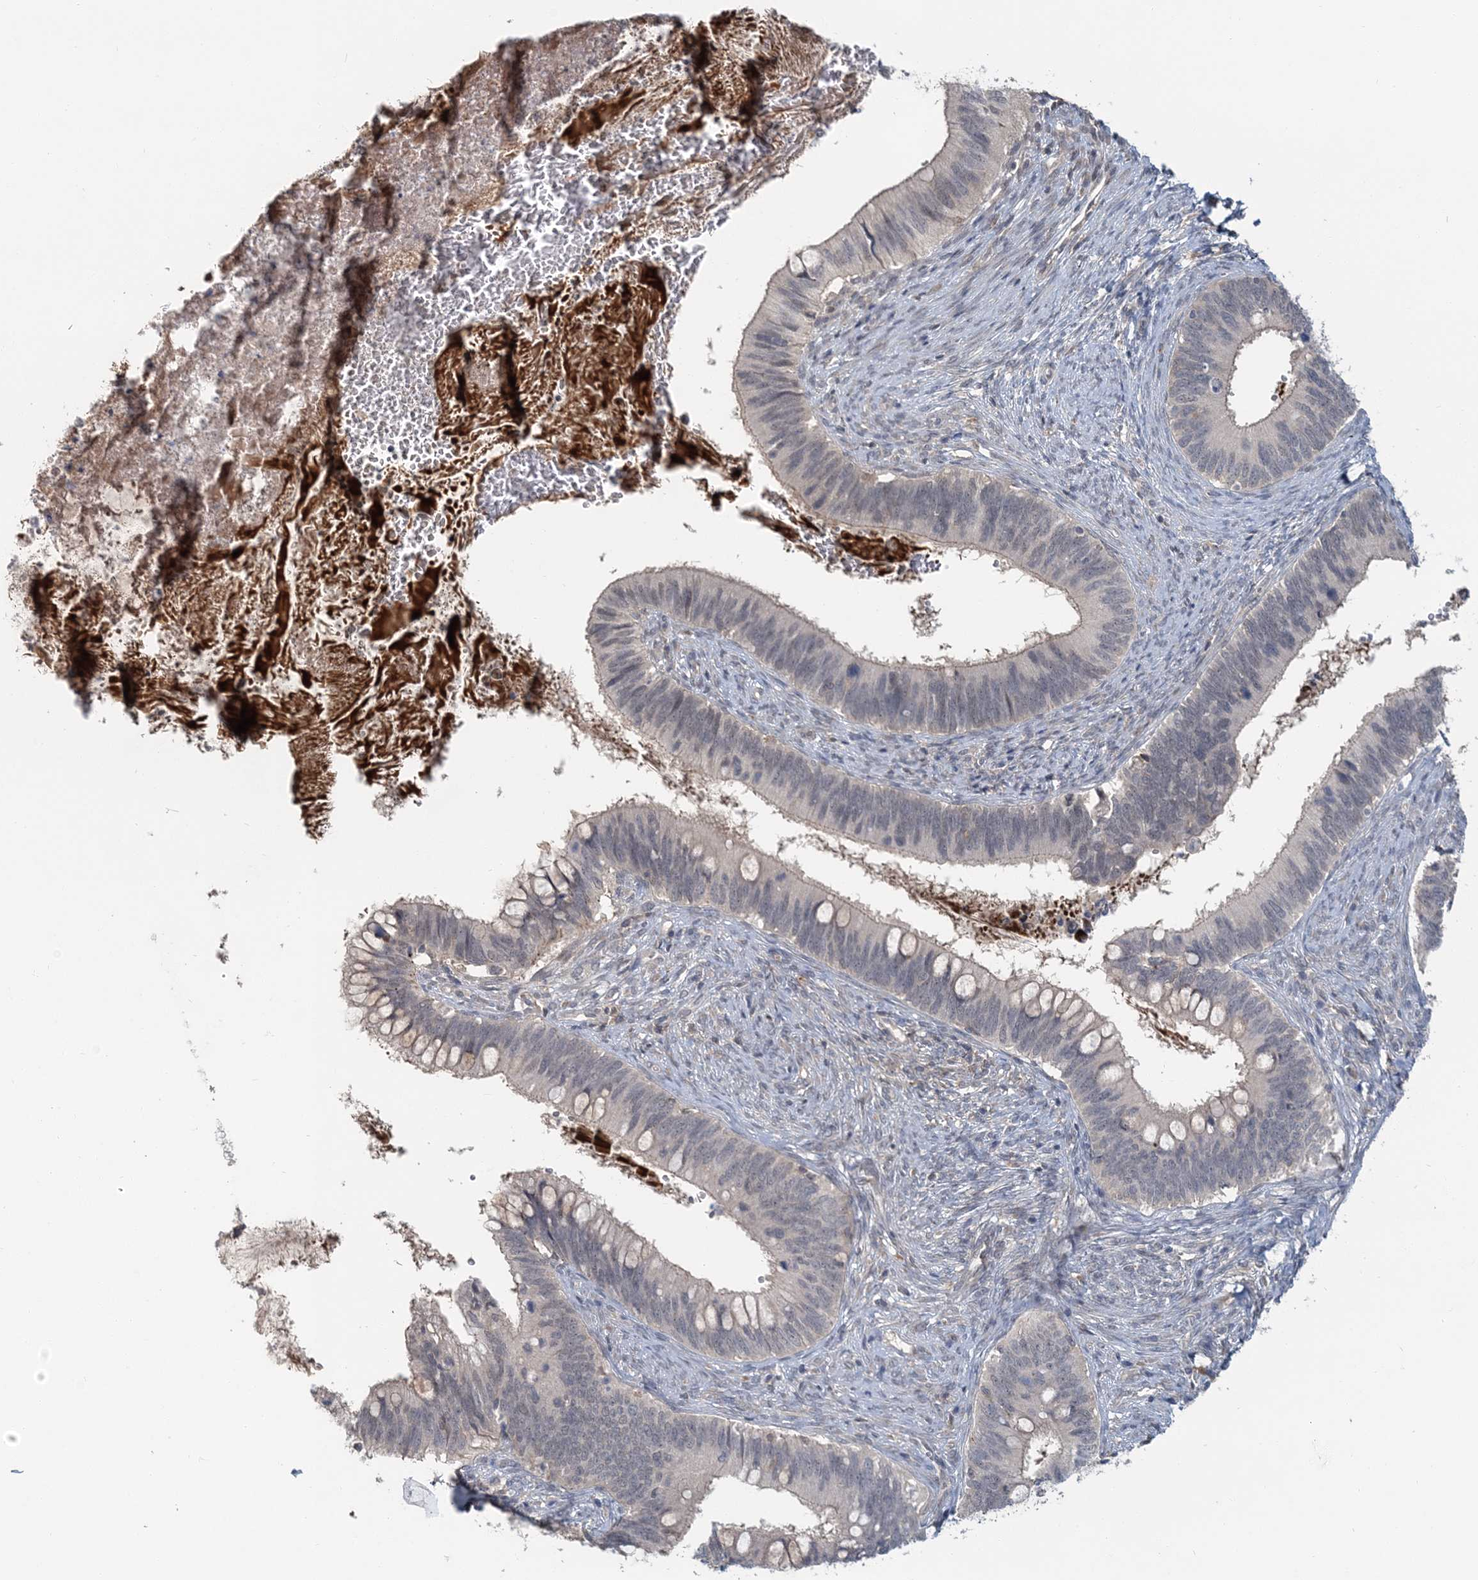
{"staining": {"intensity": "negative", "quantity": "none", "location": "none"}, "tissue": "cervical cancer", "cell_type": "Tumor cells", "image_type": "cancer", "snomed": [{"axis": "morphology", "description": "Adenocarcinoma, NOS"}, {"axis": "topography", "description": "Cervix"}], "caption": "Tumor cells show no significant expression in cervical adenocarcinoma.", "gene": "RNF25", "patient": {"sex": "female", "age": 42}}